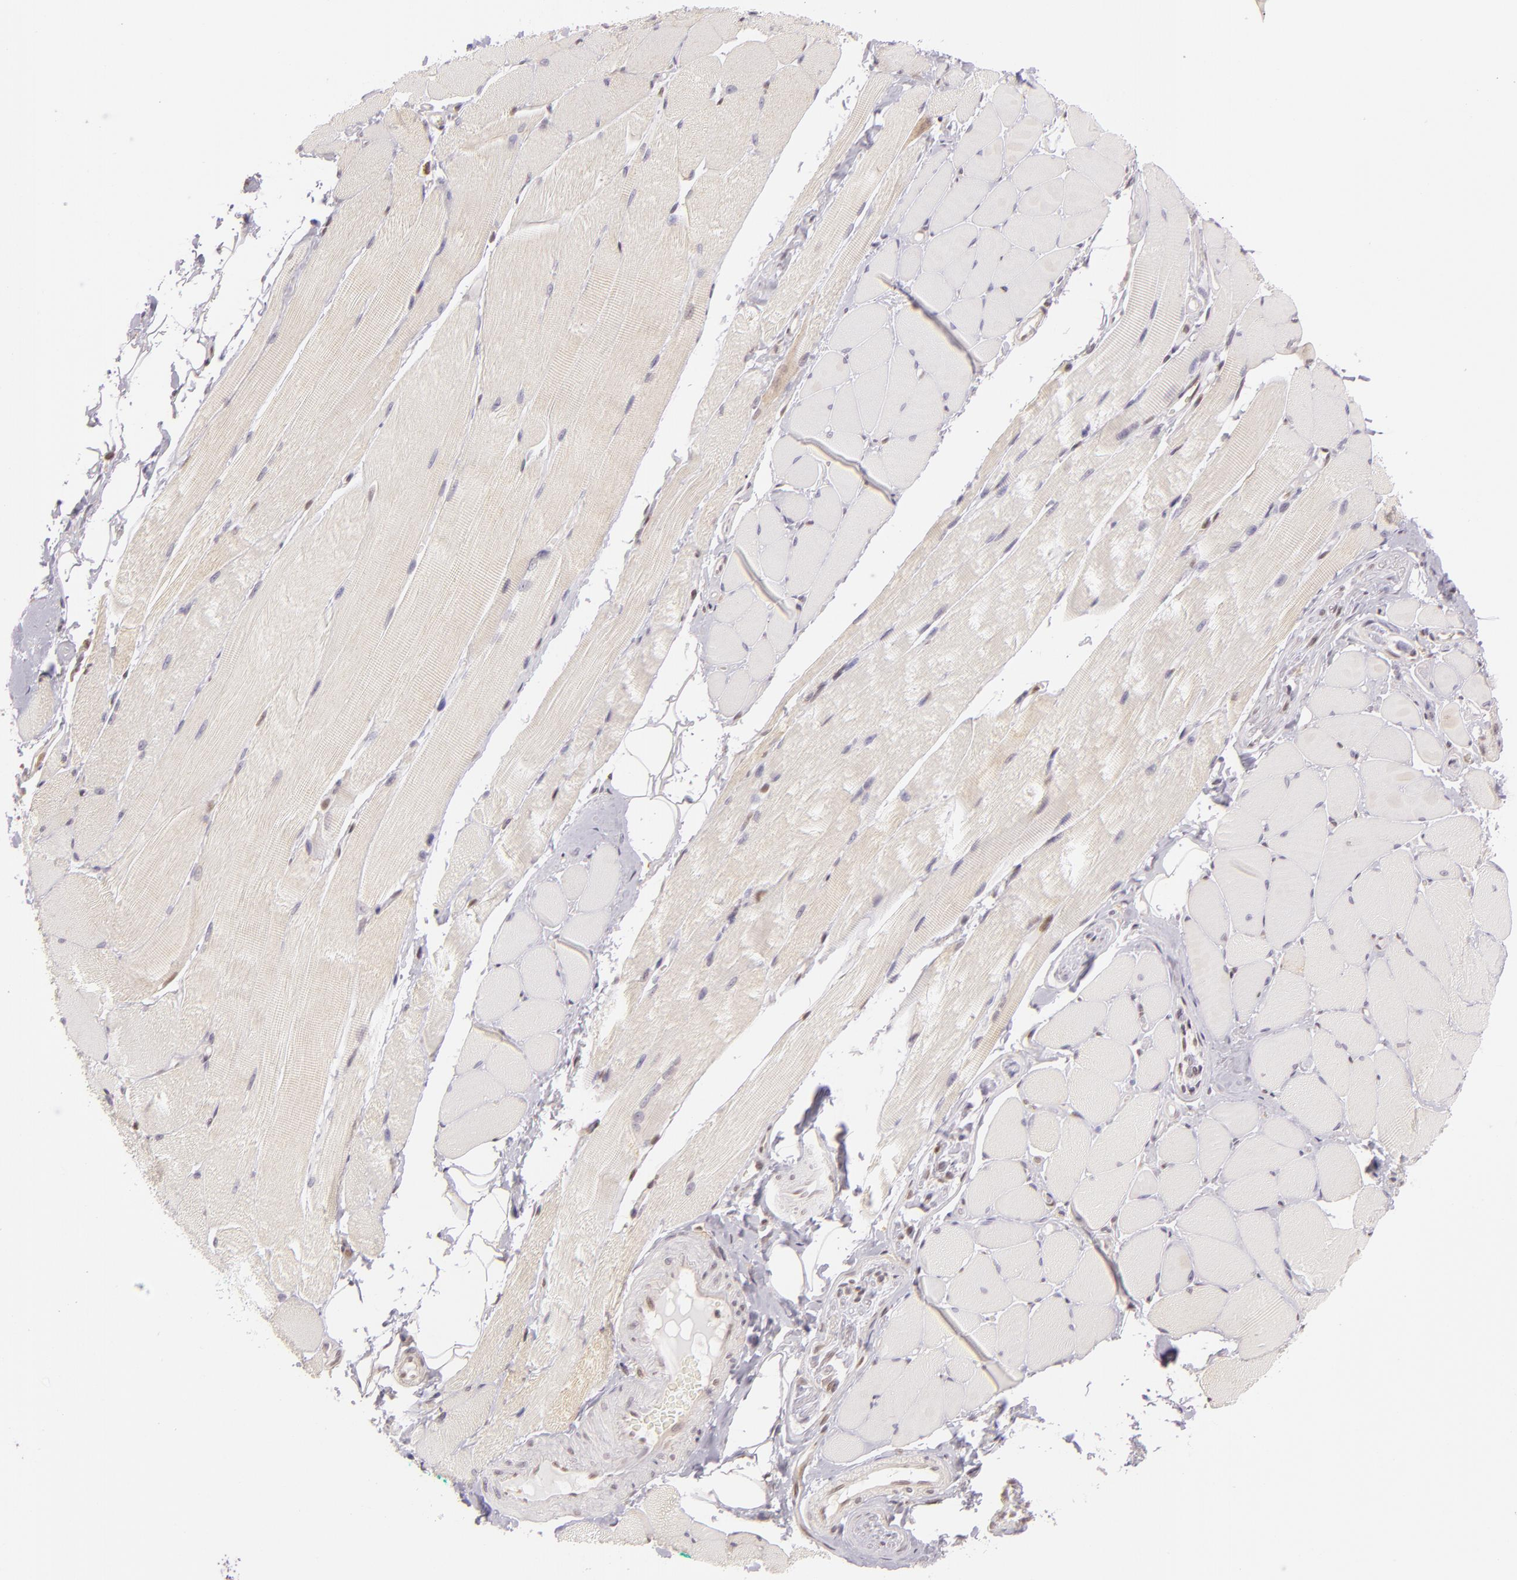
{"staining": {"intensity": "moderate", "quantity": "25%-75%", "location": "nuclear"}, "tissue": "adipose tissue", "cell_type": "Adipocytes", "image_type": "normal", "snomed": [{"axis": "morphology", "description": "Normal tissue, NOS"}, {"axis": "topography", "description": "Skeletal muscle"}, {"axis": "topography", "description": "Peripheral nerve tissue"}], "caption": "IHC of unremarkable adipose tissue demonstrates medium levels of moderate nuclear expression in about 25%-75% of adipocytes.", "gene": "ENSG00000290315", "patient": {"sex": "female", "age": 84}}